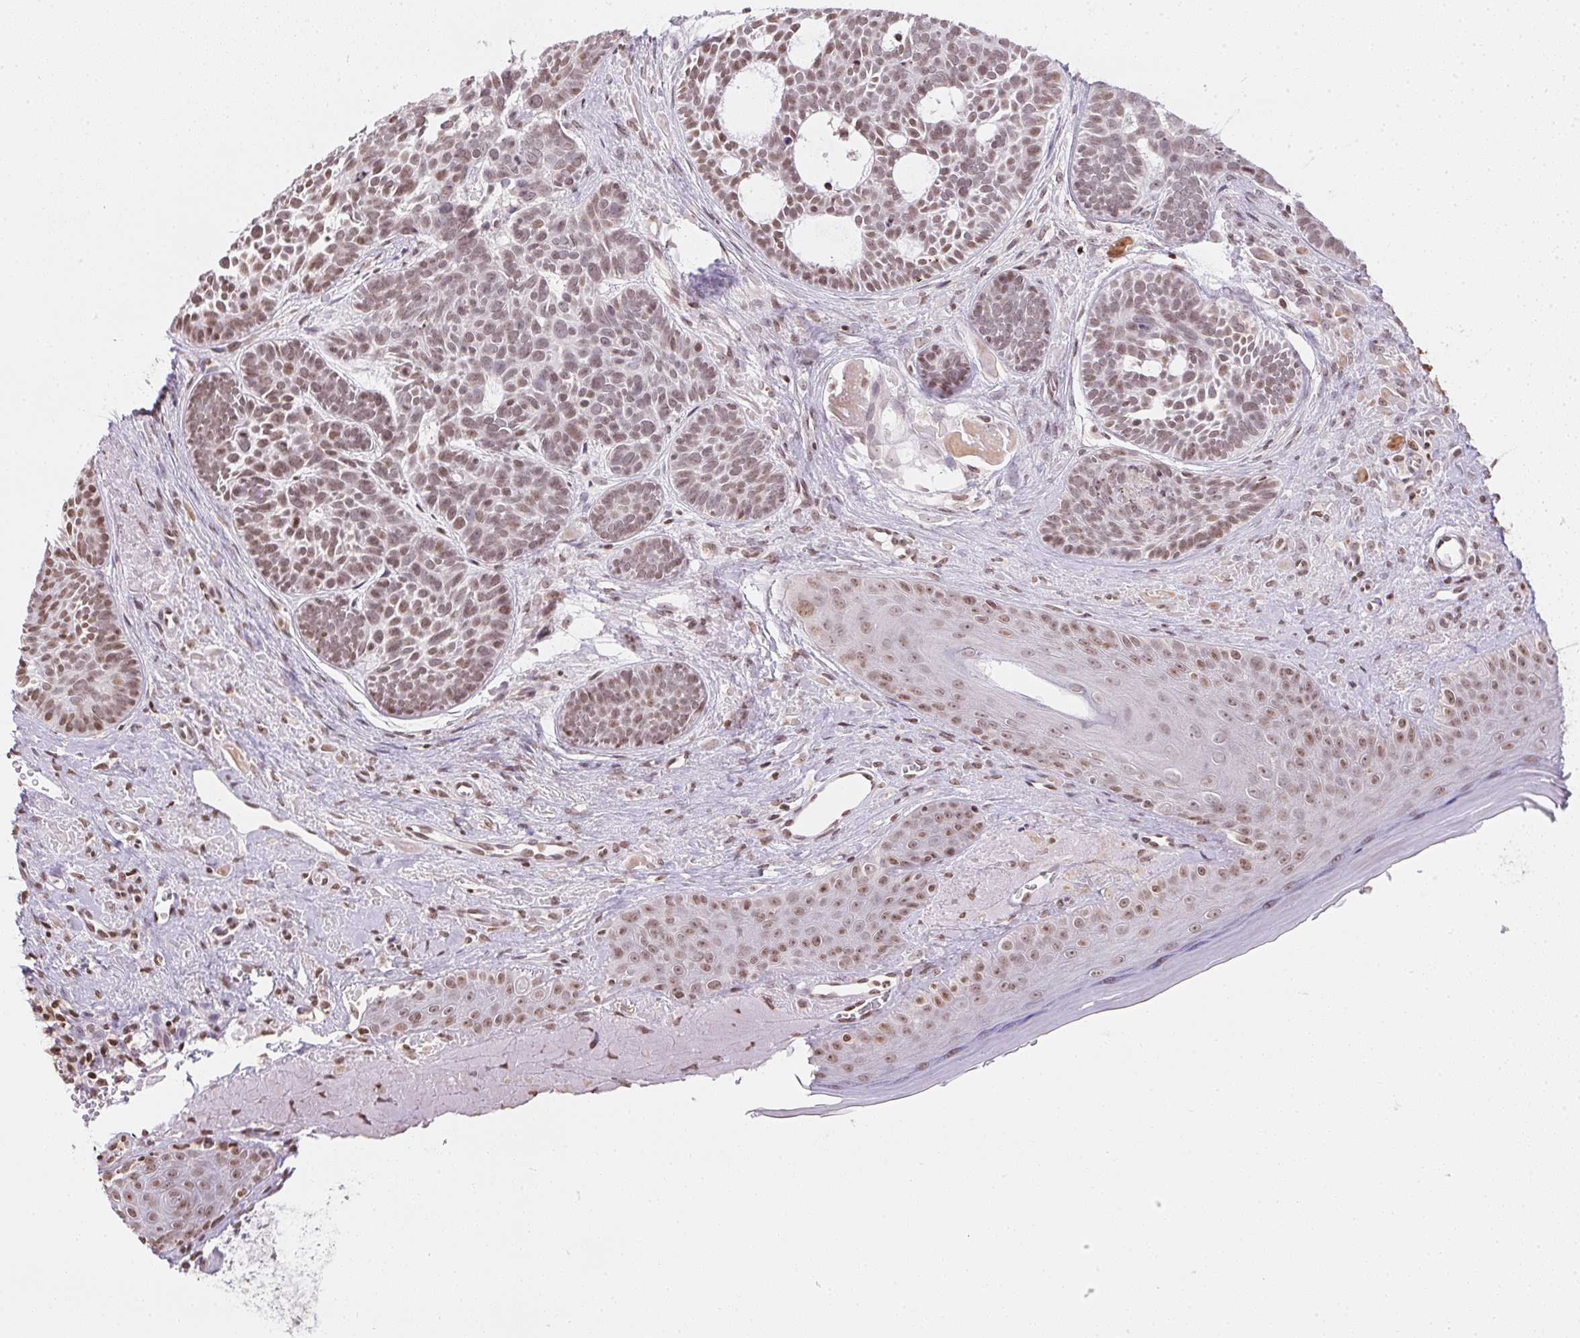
{"staining": {"intensity": "moderate", "quantity": ">75%", "location": "nuclear"}, "tissue": "skin cancer", "cell_type": "Tumor cells", "image_type": "cancer", "snomed": [{"axis": "morphology", "description": "Basal cell carcinoma"}, {"axis": "topography", "description": "Skin"}], "caption": "Immunohistochemical staining of skin cancer (basal cell carcinoma) shows medium levels of moderate nuclear protein staining in approximately >75% of tumor cells.", "gene": "RNF181", "patient": {"sex": "male", "age": 81}}